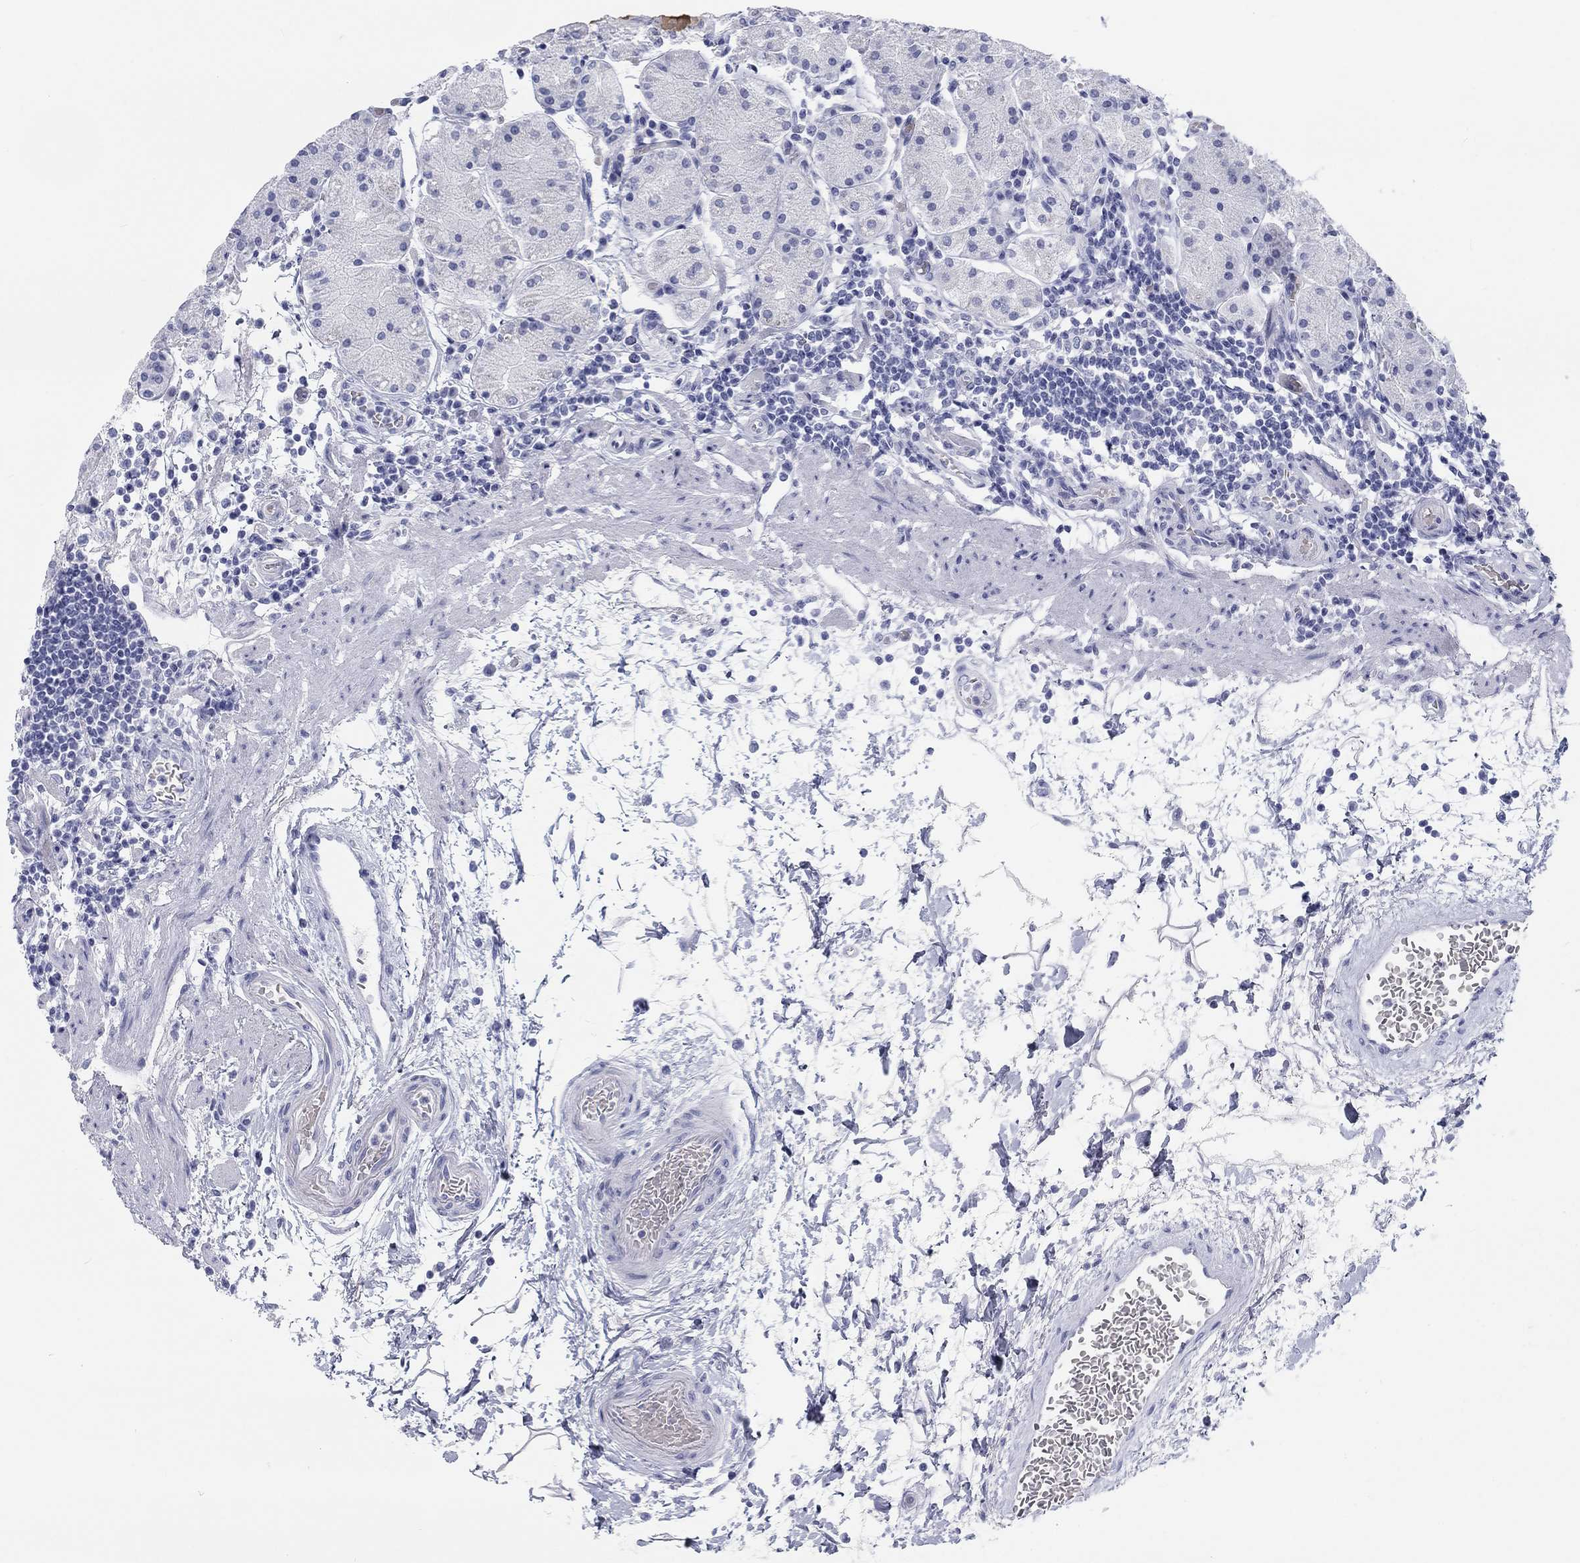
{"staining": {"intensity": "weak", "quantity": "<25%", "location": "cytoplasmic/membranous"}, "tissue": "stomach", "cell_type": "Glandular cells", "image_type": "normal", "snomed": [{"axis": "morphology", "description": "Normal tissue, NOS"}, {"axis": "topography", "description": "Stomach"}], "caption": "Immunohistochemistry (IHC) micrograph of benign stomach: human stomach stained with DAB shows no significant protein staining in glandular cells. Nuclei are stained in blue.", "gene": "CALB1", "patient": {"sex": "male", "age": 54}}